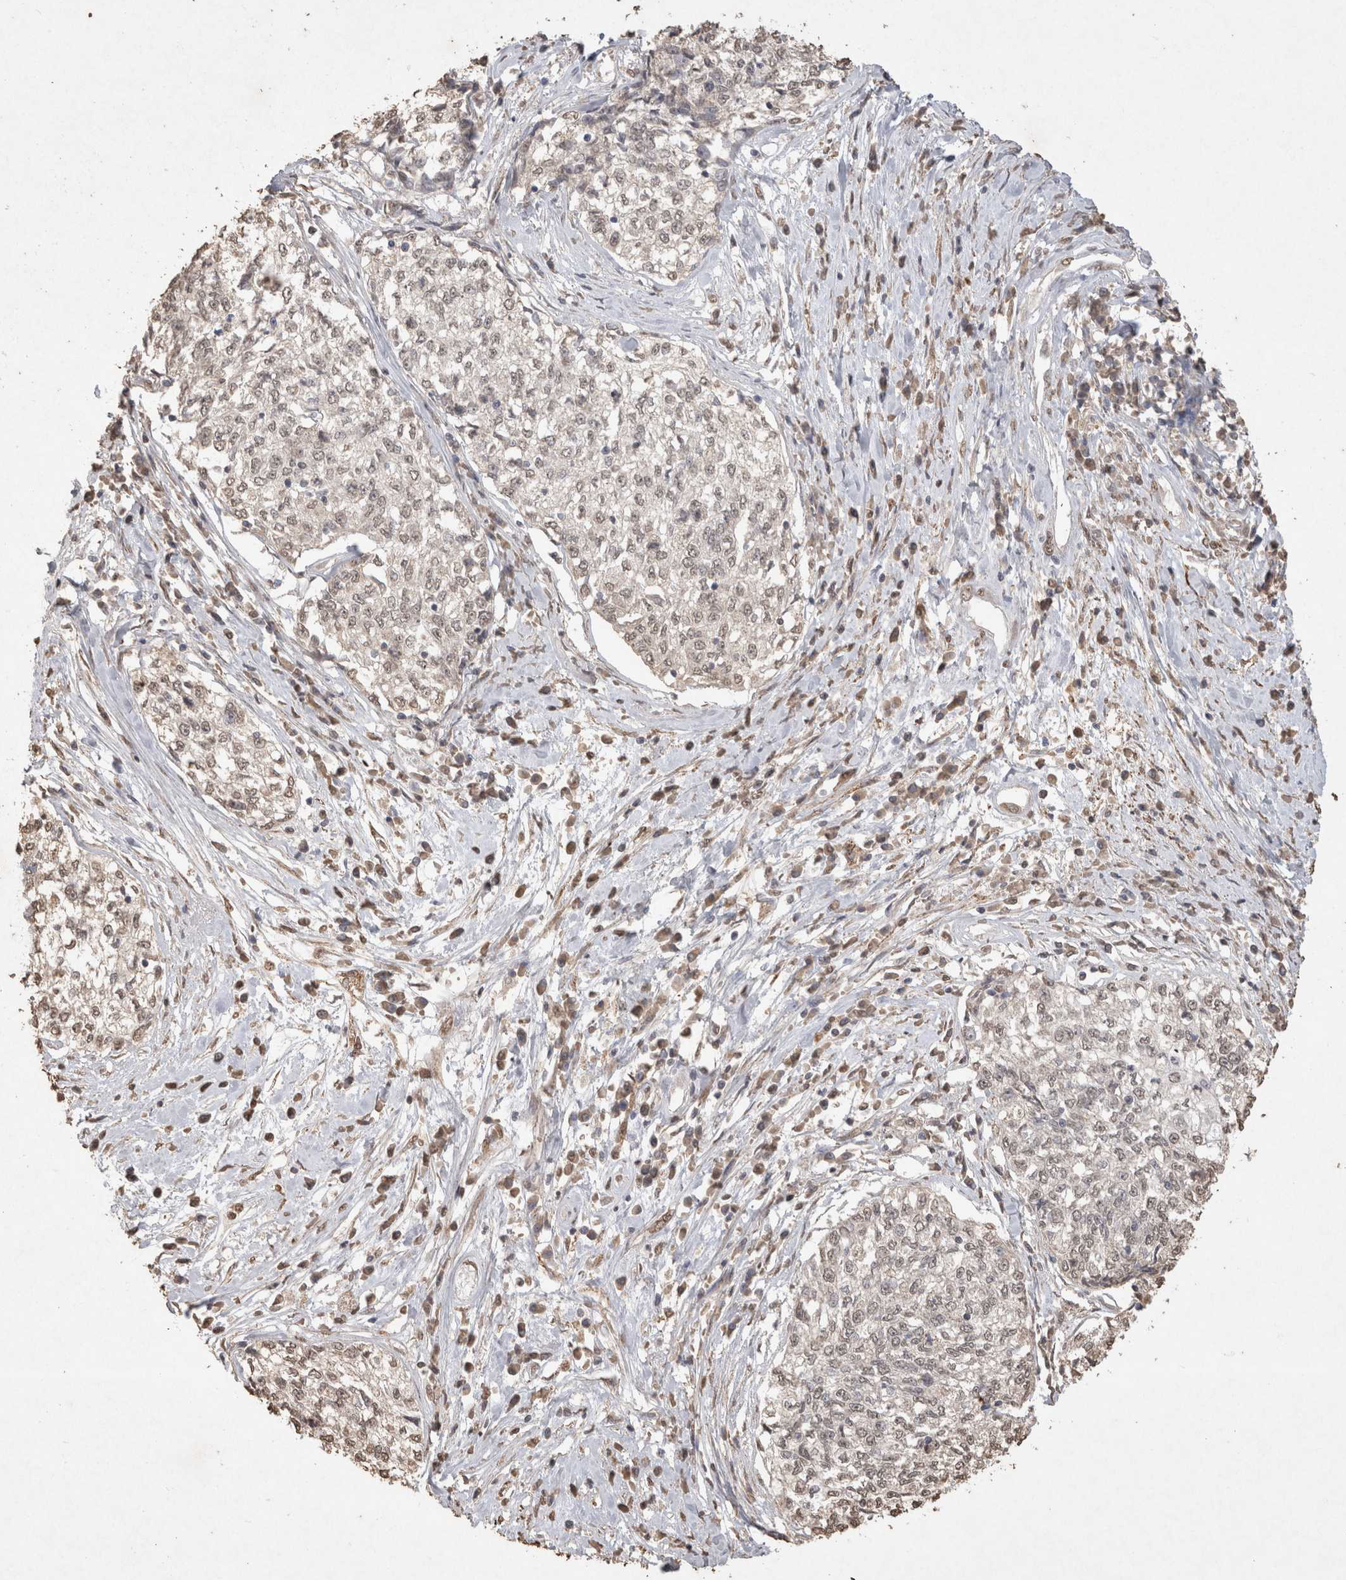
{"staining": {"intensity": "weak", "quantity": "25%-75%", "location": "nuclear"}, "tissue": "cervical cancer", "cell_type": "Tumor cells", "image_type": "cancer", "snomed": [{"axis": "morphology", "description": "Squamous cell carcinoma, NOS"}, {"axis": "topography", "description": "Cervix"}], "caption": "Protein staining of squamous cell carcinoma (cervical) tissue displays weak nuclear staining in approximately 25%-75% of tumor cells. The staining was performed using DAB, with brown indicating positive protein expression. Nuclei are stained blue with hematoxylin.", "gene": "MLX", "patient": {"sex": "female", "age": 57}}